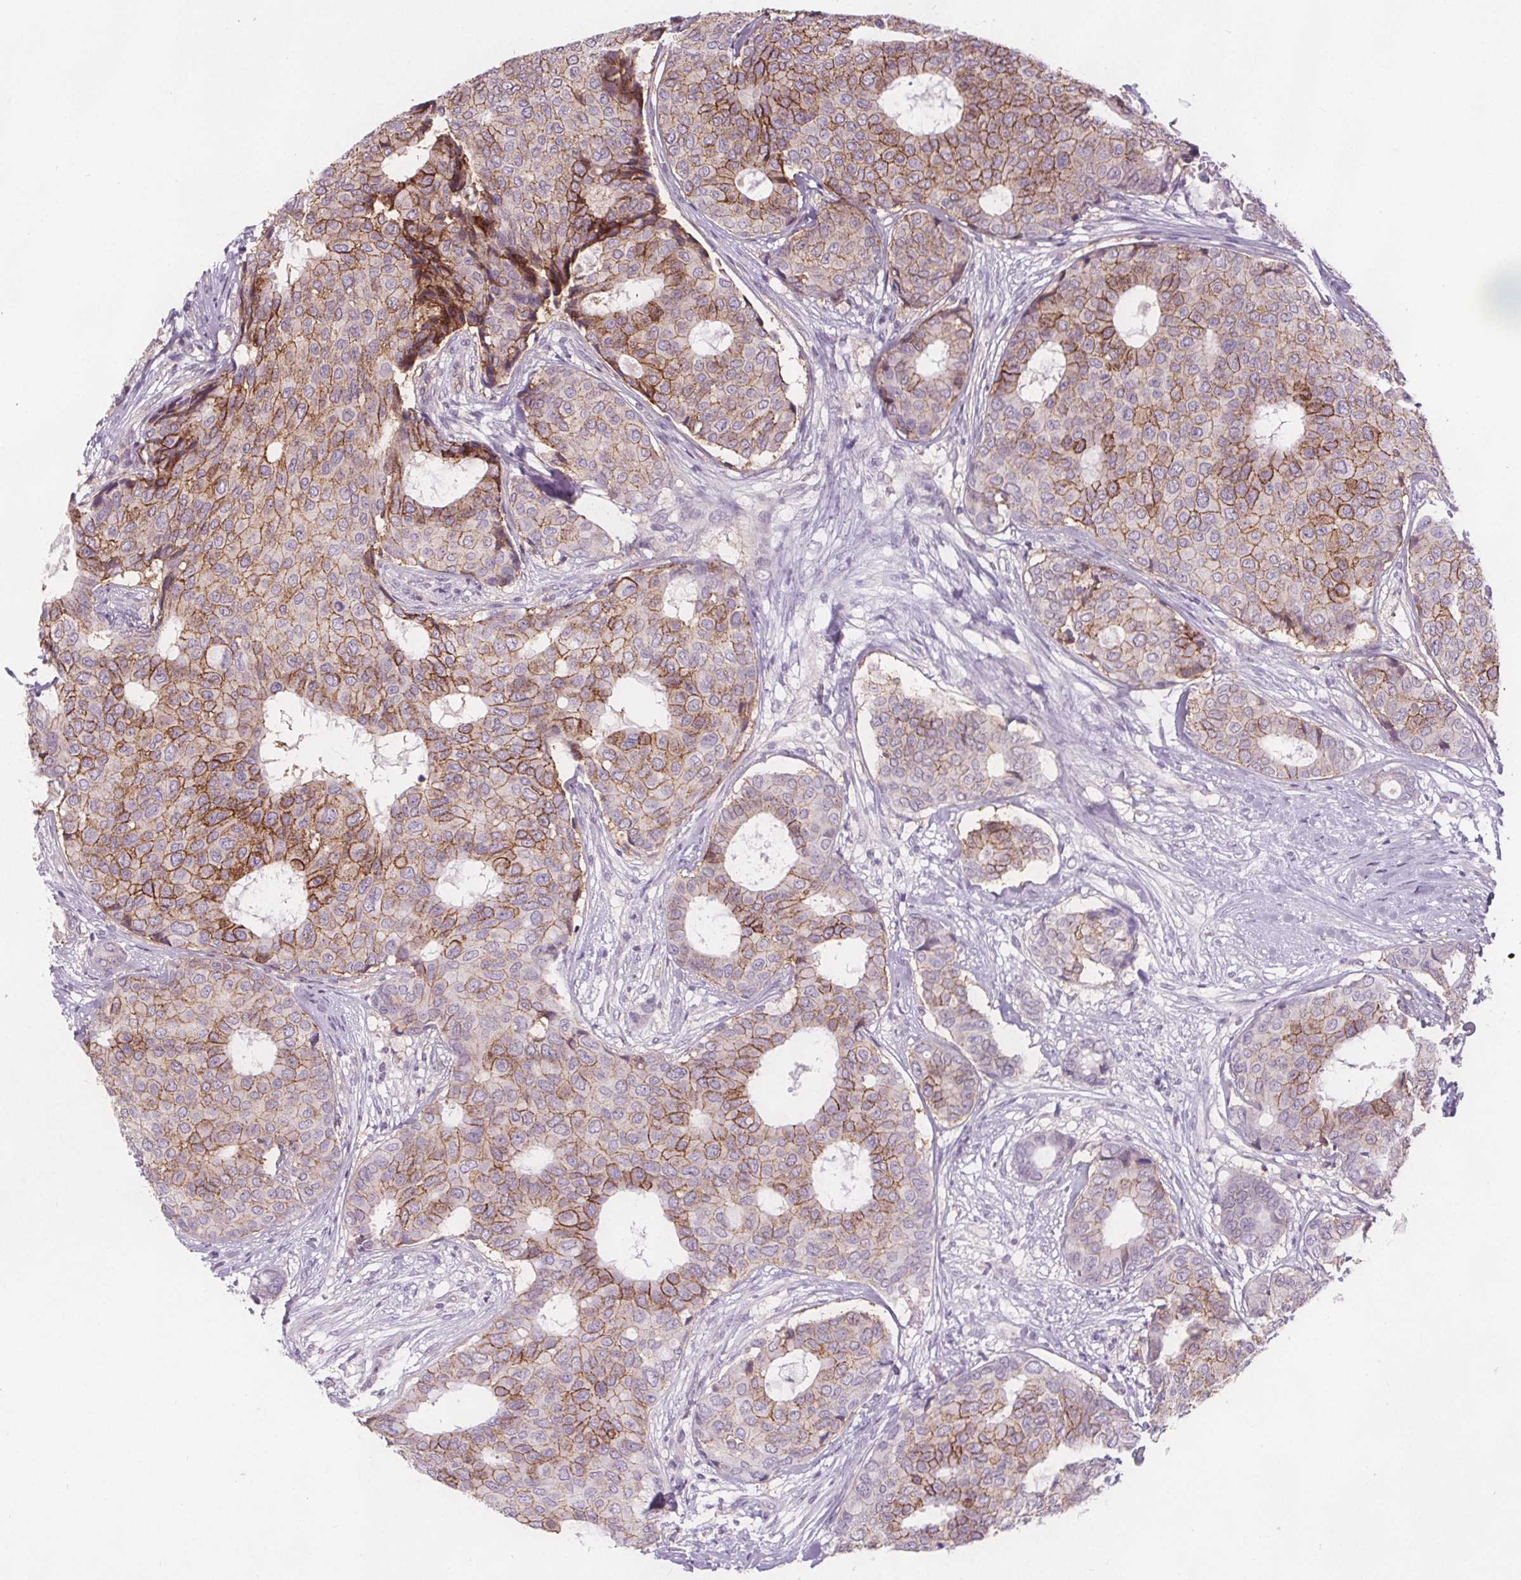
{"staining": {"intensity": "moderate", "quantity": ">75%", "location": "cytoplasmic/membranous"}, "tissue": "breast cancer", "cell_type": "Tumor cells", "image_type": "cancer", "snomed": [{"axis": "morphology", "description": "Duct carcinoma"}, {"axis": "topography", "description": "Breast"}], "caption": "About >75% of tumor cells in human breast cancer (invasive ductal carcinoma) show moderate cytoplasmic/membranous protein staining as visualized by brown immunohistochemical staining.", "gene": "ATP1A1", "patient": {"sex": "female", "age": 75}}